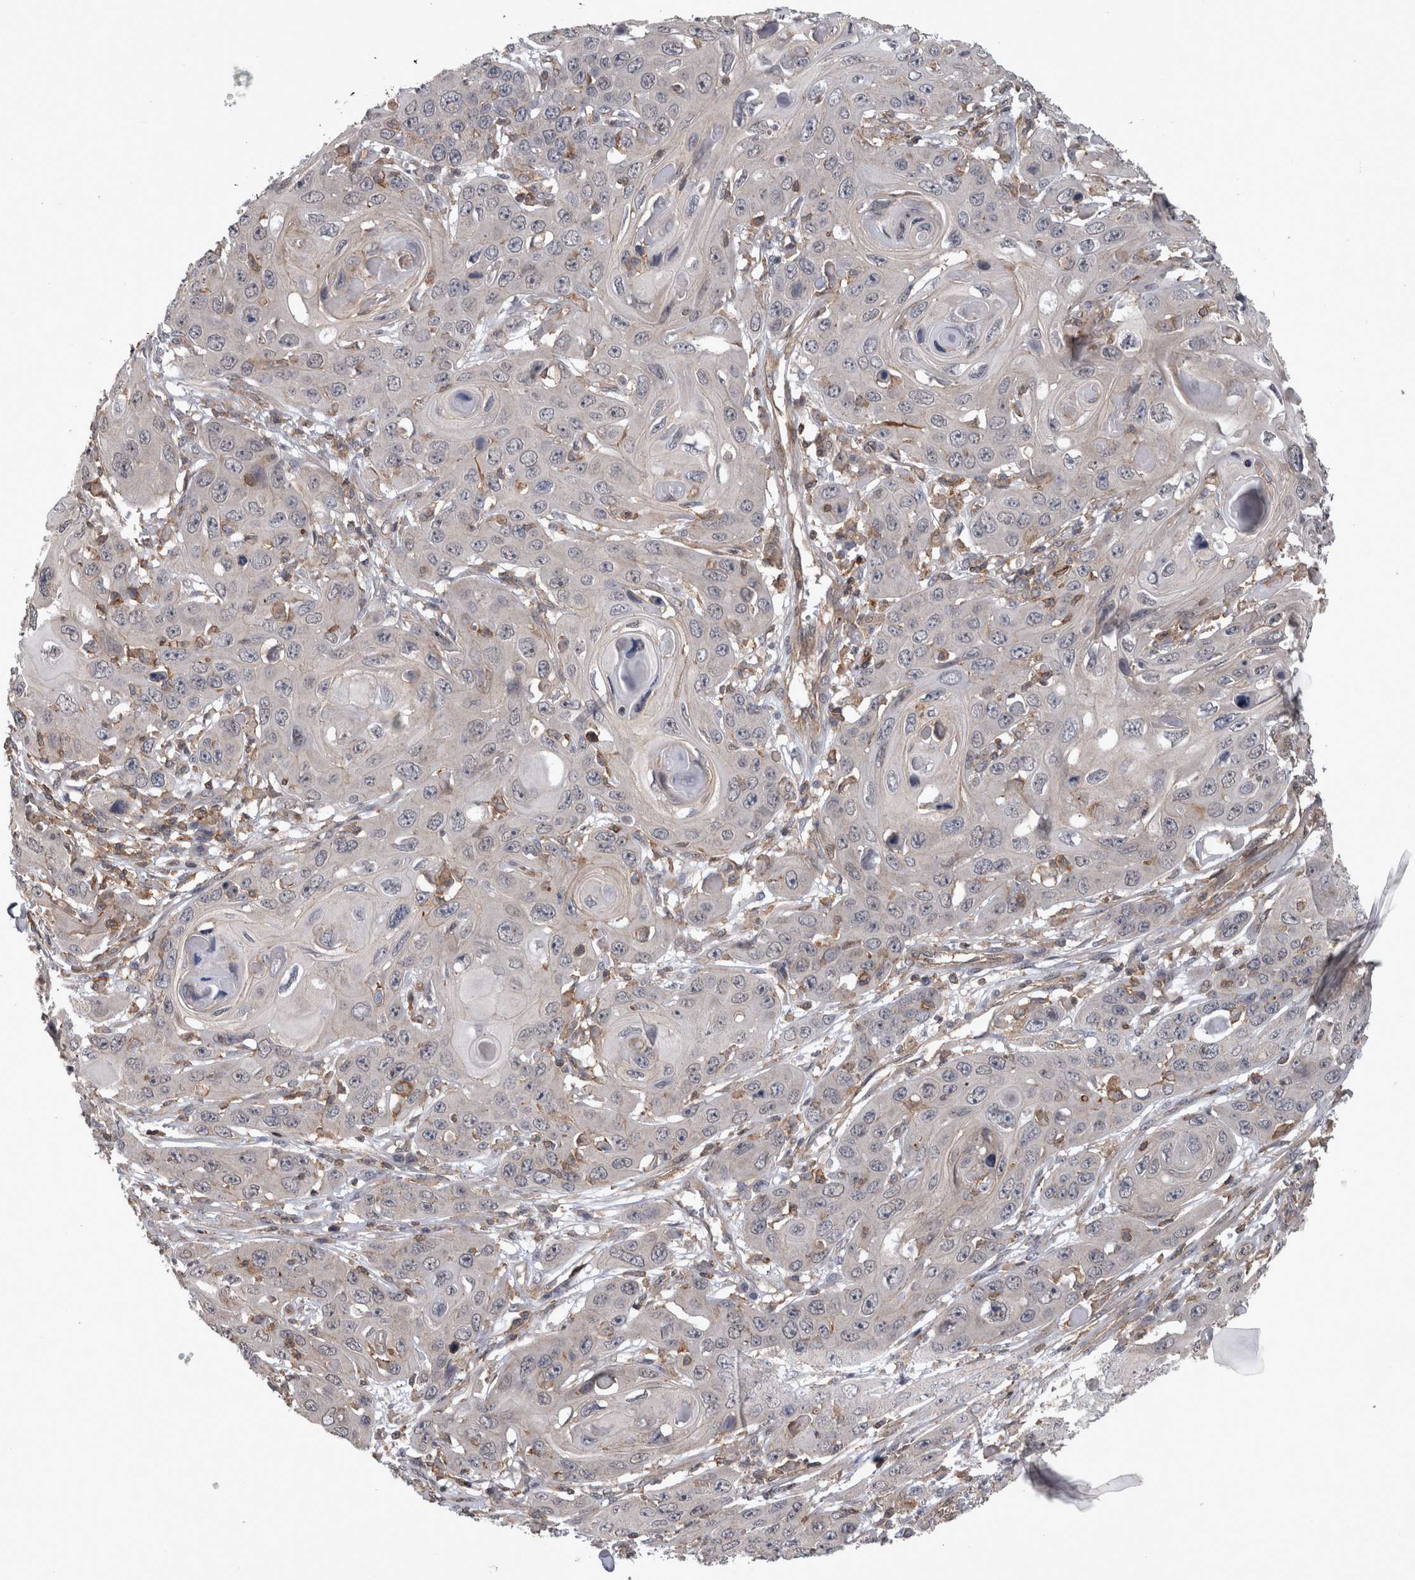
{"staining": {"intensity": "negative", "quantity": "none", "location": "none"}, "tissue": "skin cancer", "cell_type": "Tumor cells", "image_type": "cancer", "snomed": [{"axis": "morphology", "description": "Squamous cell carcinoma, NOS"}, {"axis": "topography", "description": "Skin"}], "caption": "High magnification brightfield microscopy of skin squamous cell carcinoma stained with DAB (3,3'-diaminobenzidine) (brown) and counterstained with hematoxylin (blue): tumor cells show no significant staining. (Immunohistochemistry, brightfield microscopy, high magnification).", "gene": "SPATA48", "patient": {"sex": "male", "age": 55}}